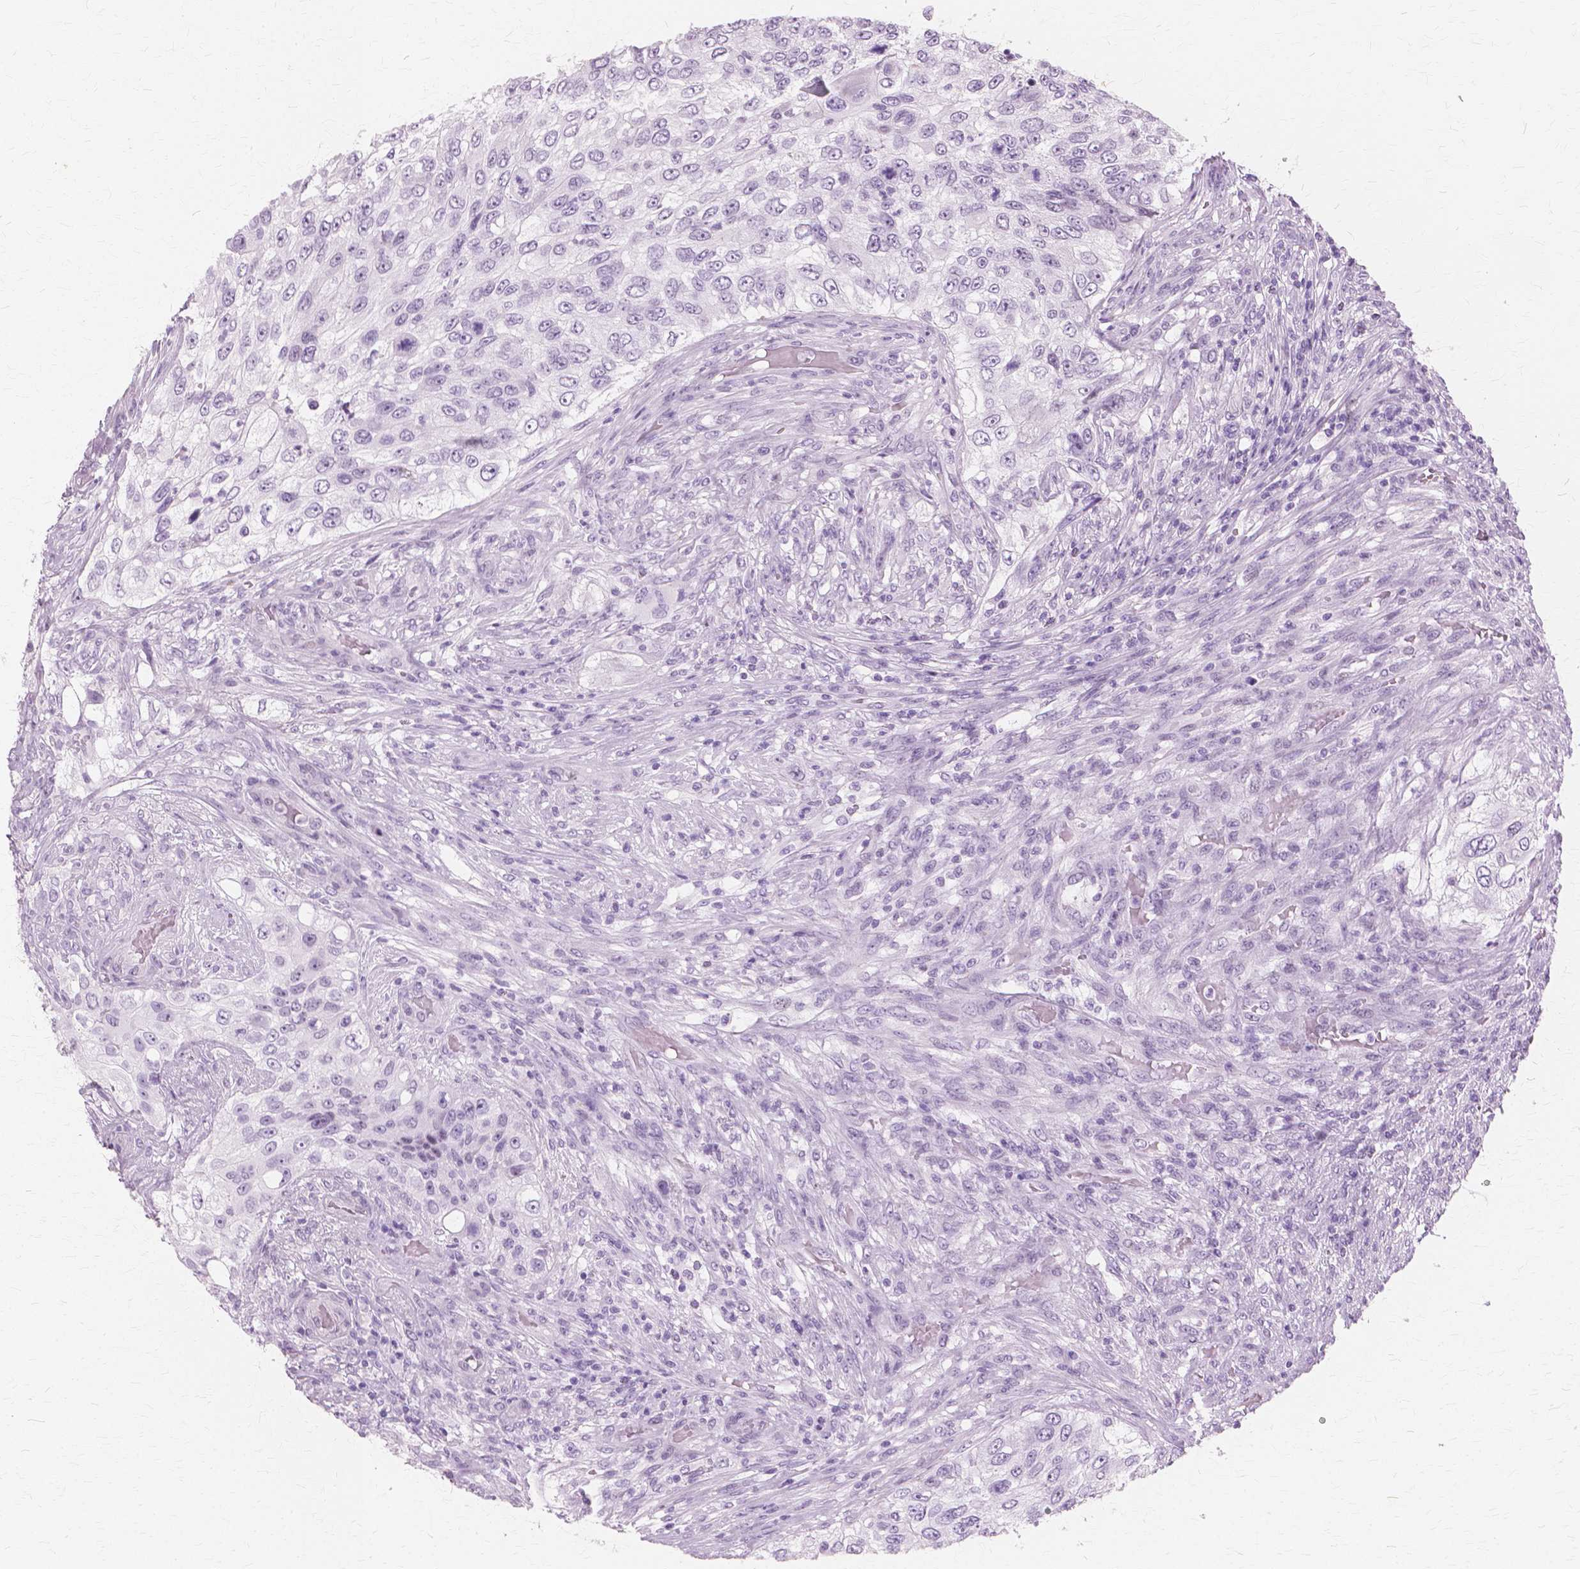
{"staining": {"intensity": "negative", "quantity": "none", "location": "none"}, "tissue": "urothelial cancer", "cell_type": "Tumor cells", "image_type": "cancer", "snomed": [{"axis": "morphology", "description": "Urothelial carcinoma, High grade"}, {"axis": "topography", "description": "Urinary bladder"}], "caption": "An immunohistochemistry (IHC) micrograph of high-grade urothelial carcinoma is shown. There is no staining in tumor cells of high-grade urothelial carcinoma.", "gene": "SFTPD", "patient": {"sex": "female", "age": 60}}